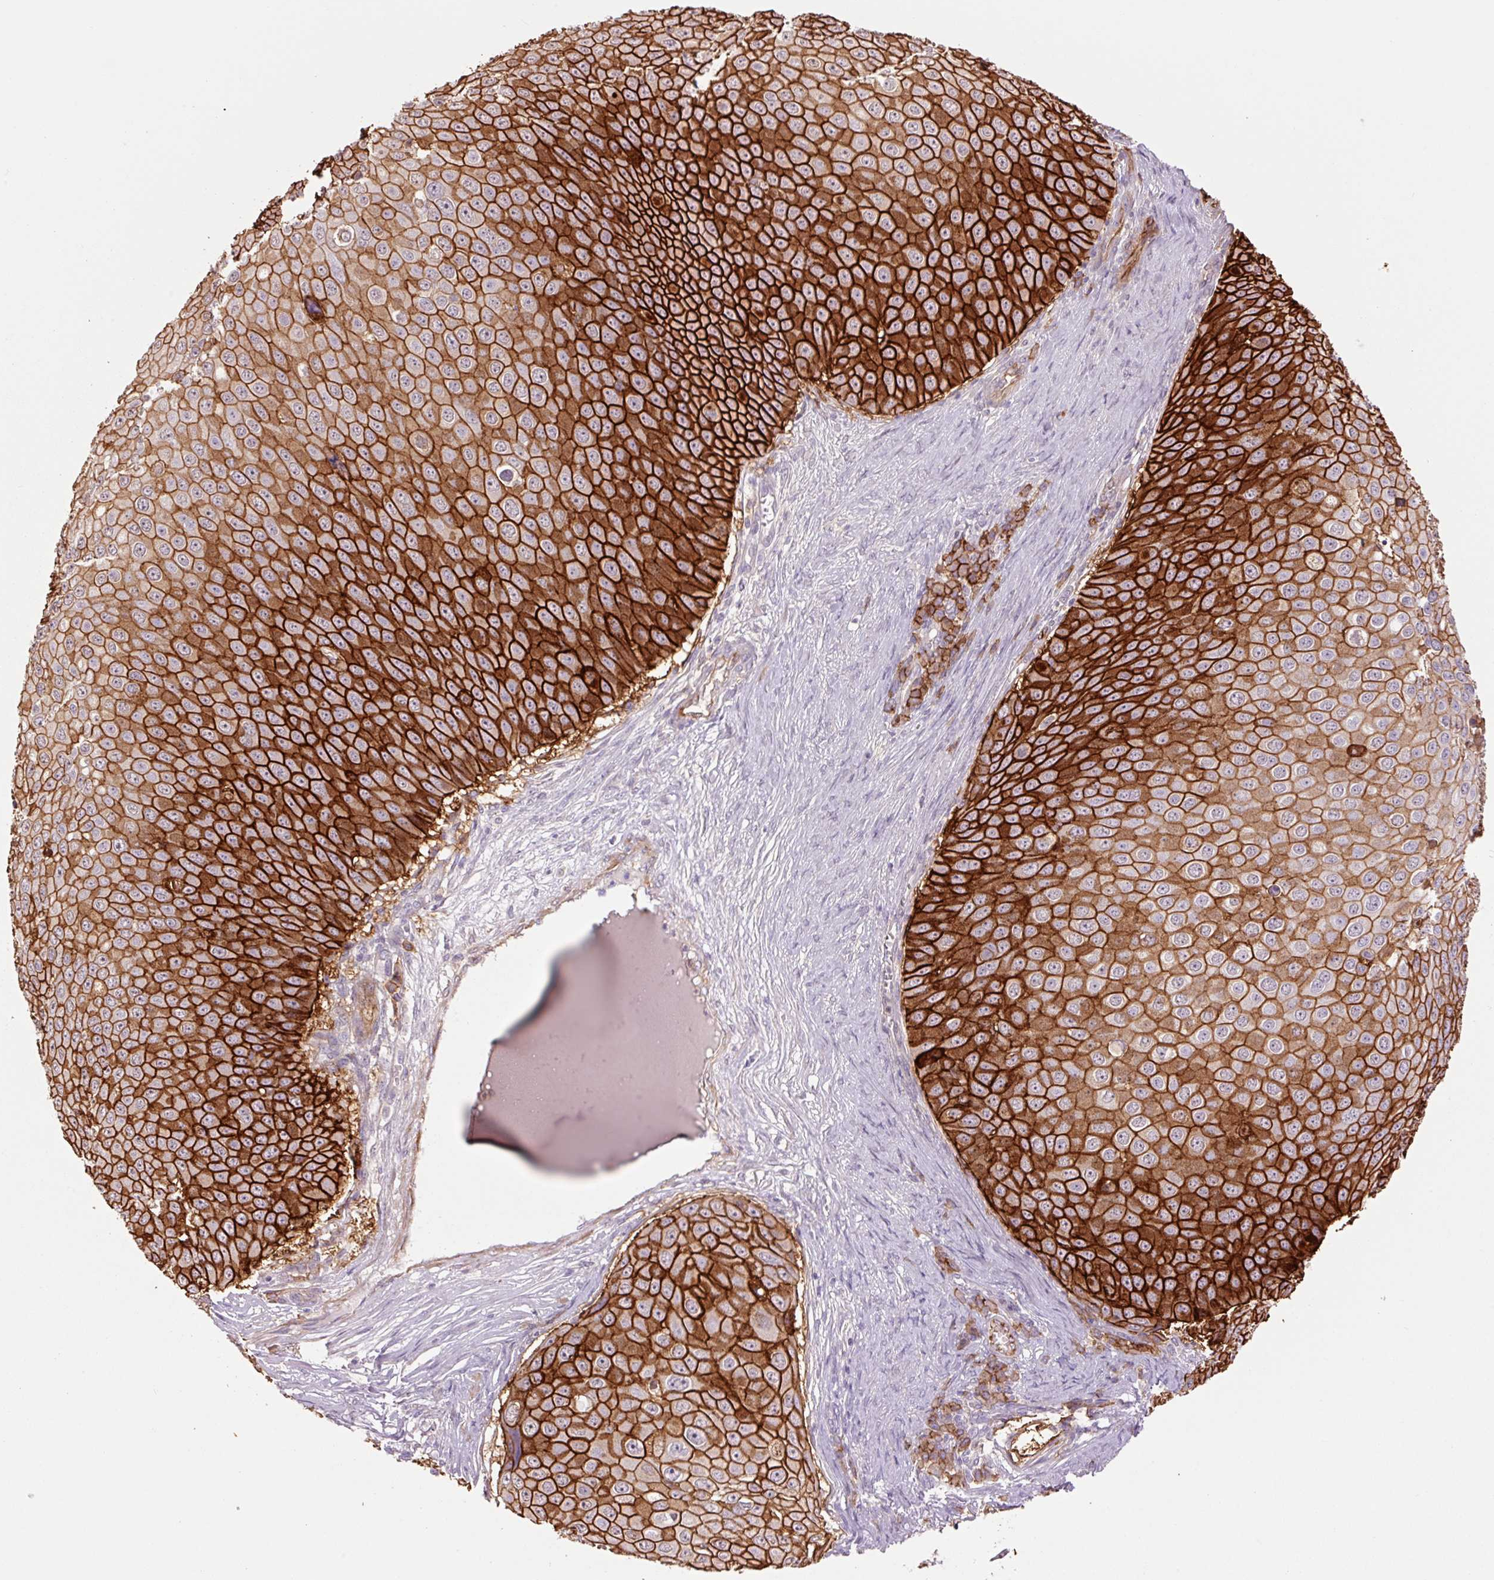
{"staining": {"intensity": "strong", "quantity": ">75%", "location": "cytoplasmic/membranous"}, "tissue": "skin cancer", "cell_type": "Tumor cells", "image_type": "cancer", "snomed": [{"axis": "morphology", "description": "Squamous cell carcinoma, NOS"}, {"axis": "topography", "description": "Skin"}], "caption": "A brown stain shows strong cytoplasmic/membranous positivity of a protein in human skin squamous cell carcinoma tumor cells.", "gene": "SLC1A4", "patient": {"sex": "male", "age": 71}}